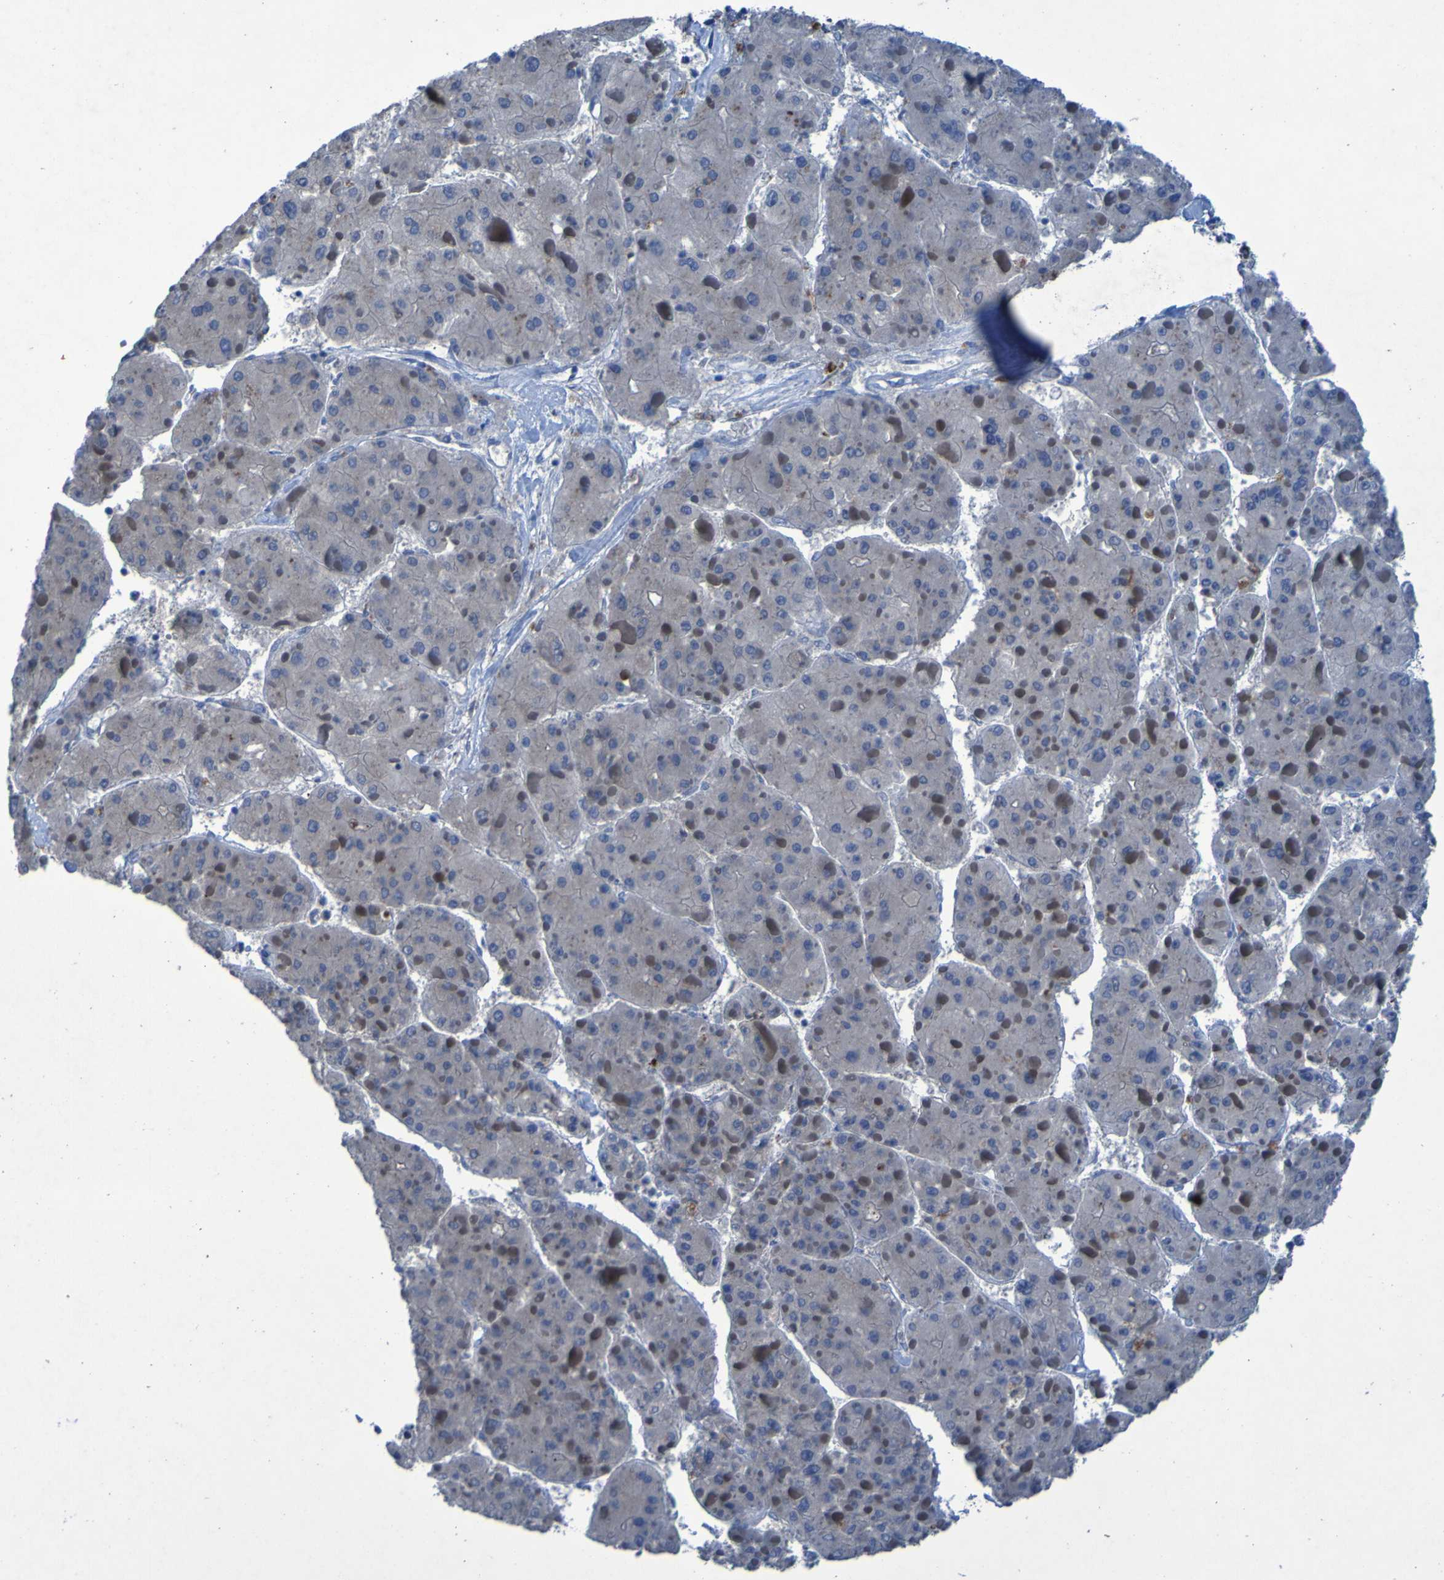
{"staining": {"intensity": "negative", "quantity": "none", "location": "none"}, "tissue": "liver cancer", "cell_type": "Tumor cells", "image_type": "cancer", "snomed": [{"axis": "morphology", "description": "Carcinoma, Hepatocellular, NOS"}, {"axis": "topography", "description": "Liver"}], "caption": "Immunohistochemical staining of liver hepatocellular carcinoma exhibits no significant positivity in tumor cells.", "gene": "SGK2", "patient": {"sex": "female", "age": 73}}